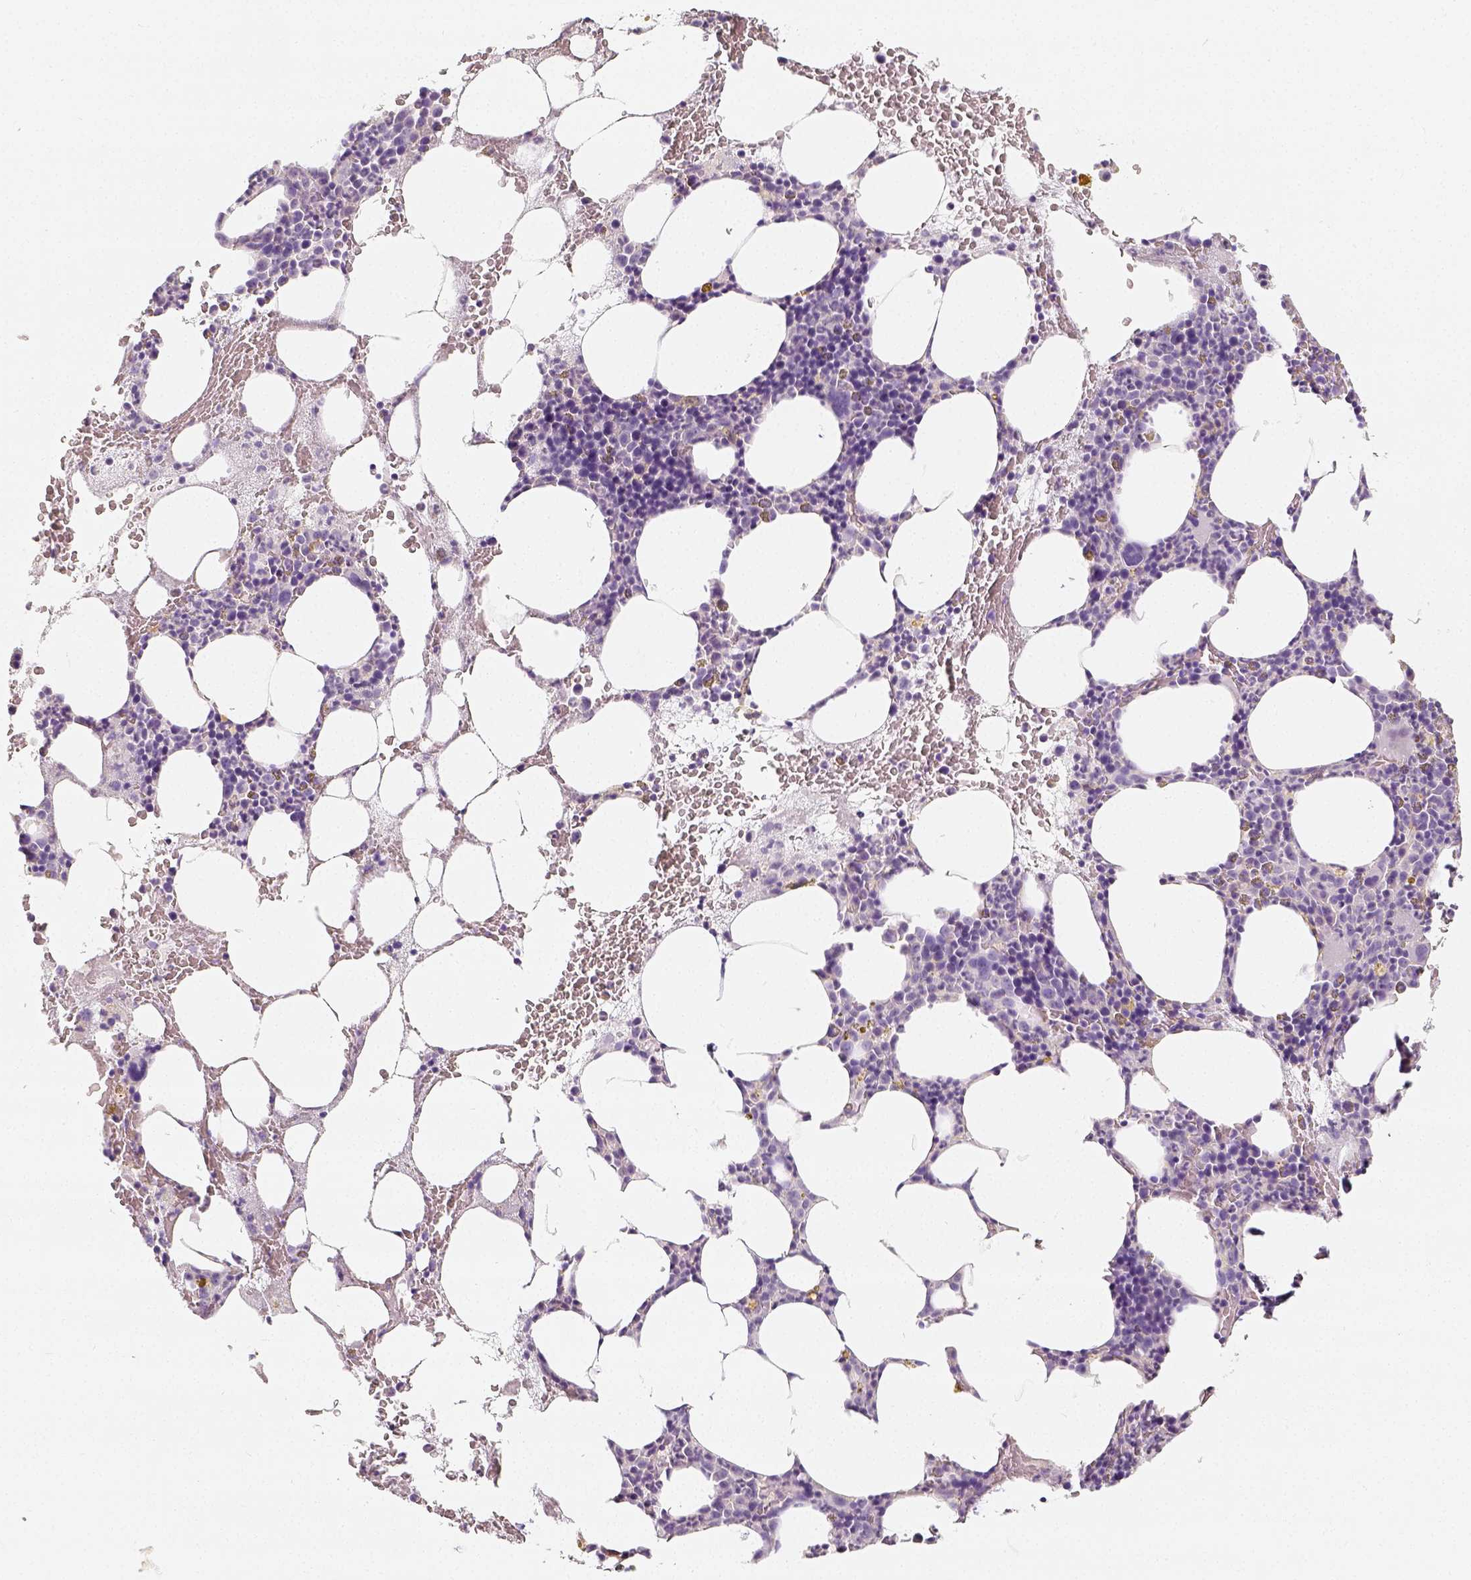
{"staining": {"intensity": "negative", "quantity": "none", "location": "none"}, "tissue": "bone marrow", "cell_type": "Hematopoietic cells", "image_type": "normal", "snomed": [{"axis": "morphology", "description": "Normal tissue, NOS"}, {"axis": "topography", "description": "Bone marrow"}], "caption": "Normal bone marrow was stained to show a protein in brown. There is no significant expression in hematopoietic cells.", "gene": "THY1", "patient": {"sex": "male", "age": 89}}